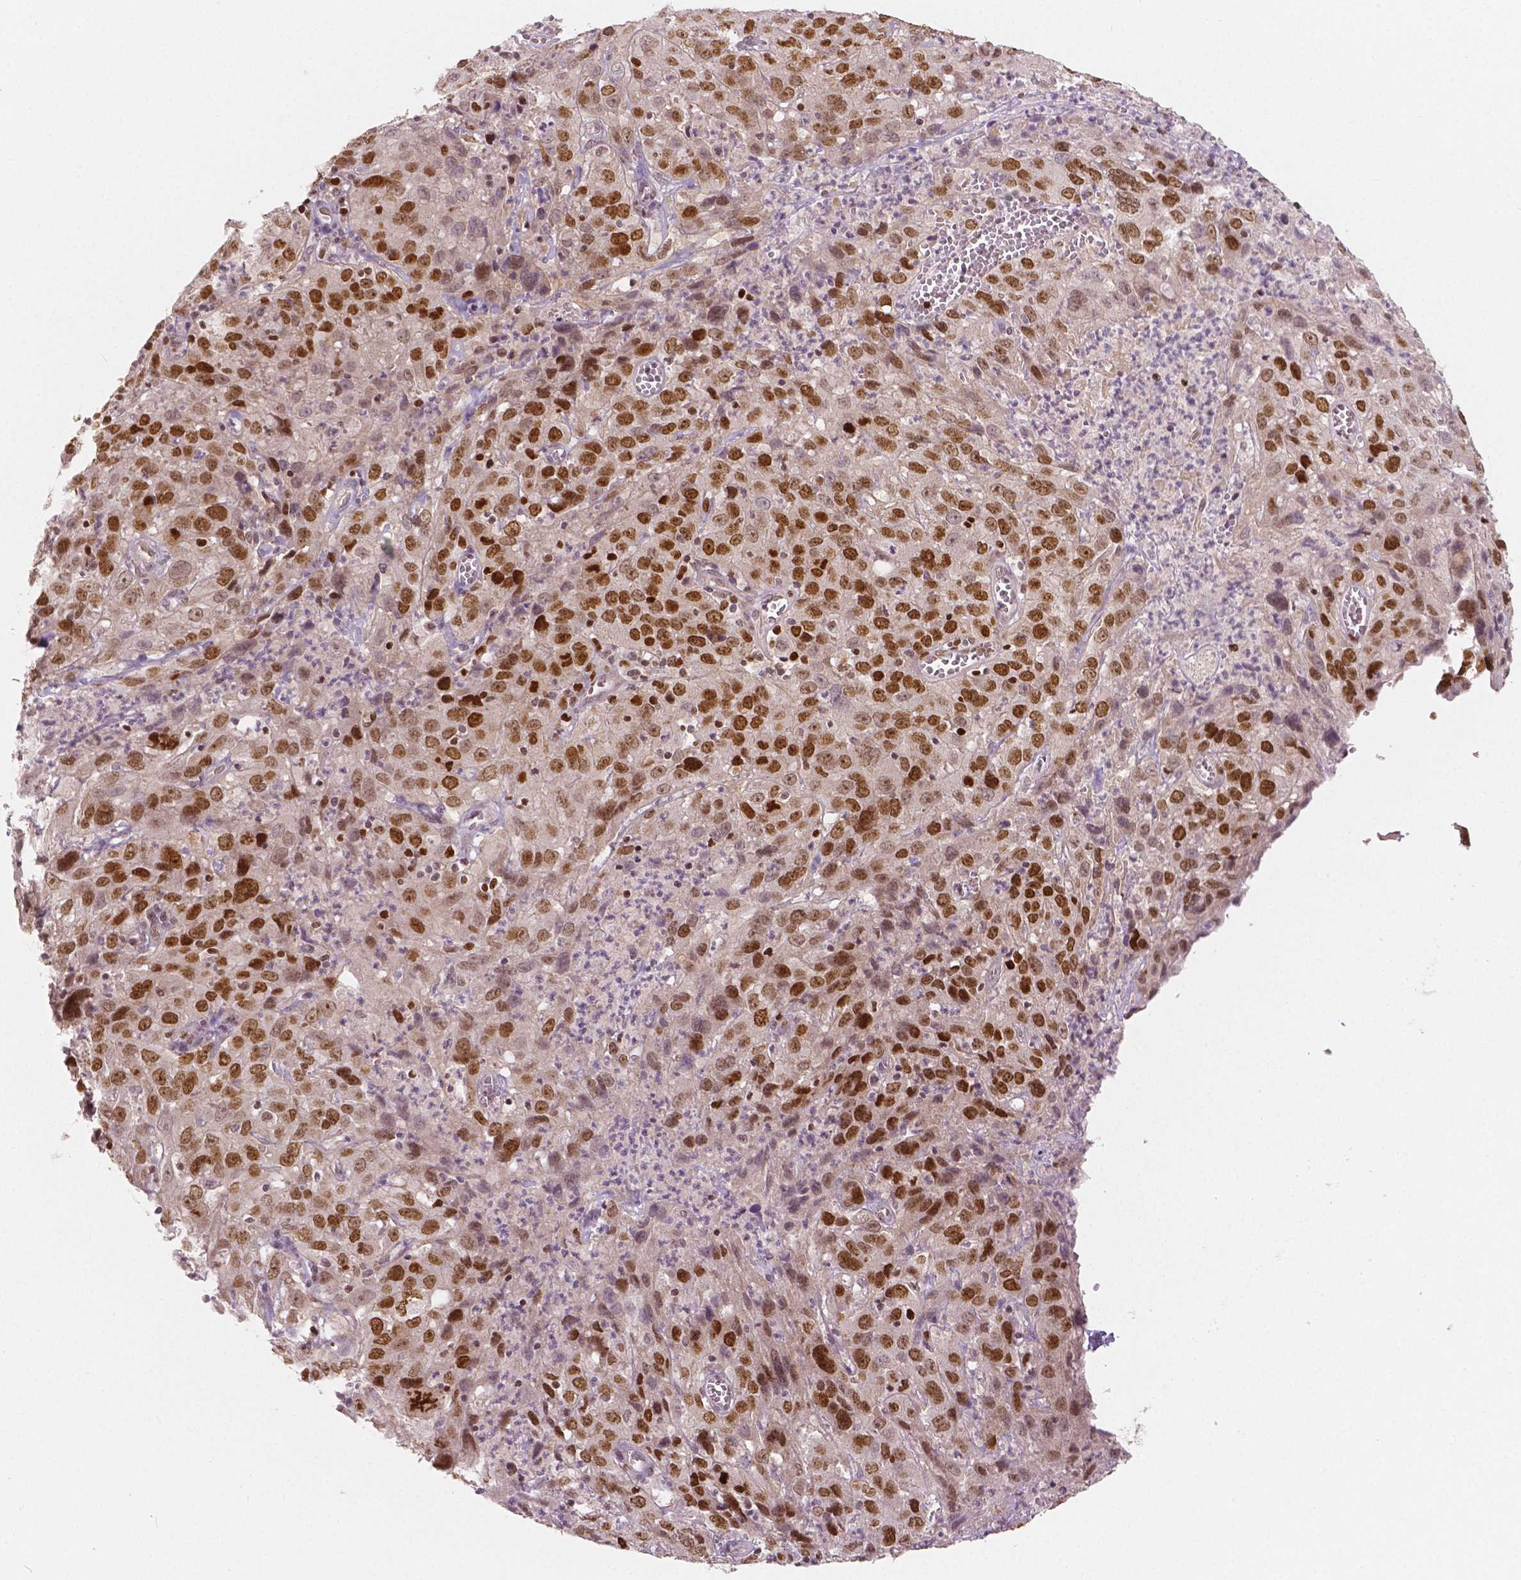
{"staining": {"intensity": "strong", "quantity": ">75%", "location": "nuclear"}, "tissue": "cervical cancer", "cell_type": "Tumor cells", "image_type": "cancer", "snomed": [{"axis": "morphology", "description": "Squamous cell carcinoma, NOS"}, {"axis": "topography", "description": "Cervix"}], "caption": "High-power microscopy captured an immunohistochemistry (IHC) photomicrograph of cervical cancer (squamous cell carcinoma), revealing strong nuclear expression in about >75% of tumor cells.", "gene": "NSD2", "patient": {"sex": "female", "age": 32}}